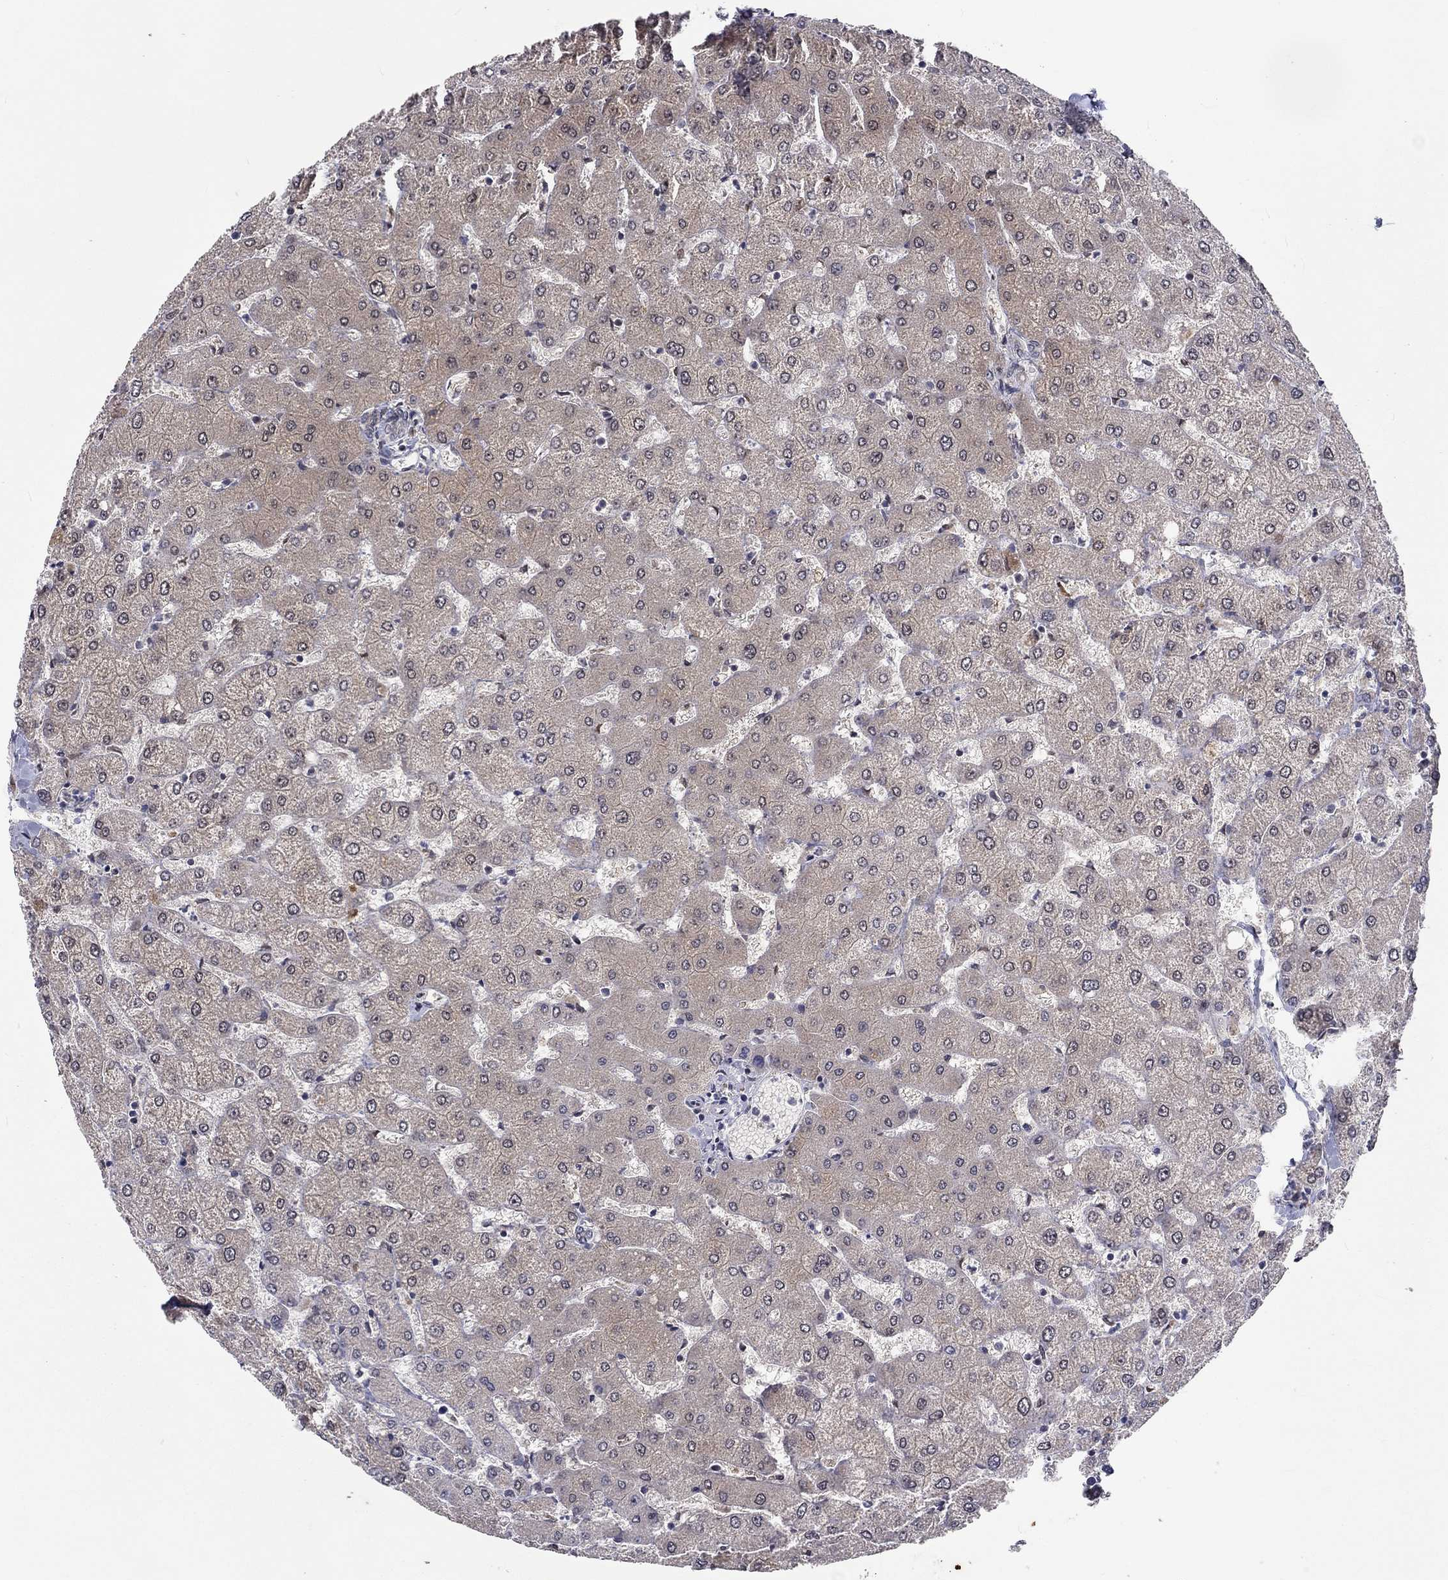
{"staining": {"intensity": "negative", "quantity": "none", "location": "none"}, "tissue": "liver", "cell_type": "Cholangiocytes", "image_type": "normal", "snomed": [{"axis": "morphology", "description": "Normal tissue, NOS"}, {"axis": "topography", "description": "Liver"}], "caption": "A photomicrograph of liver stained for a protein demonstrates no brown staining in cholangiocytes.", "gene": "CETN3", "patient": {"sex": "female", "age": 54}}